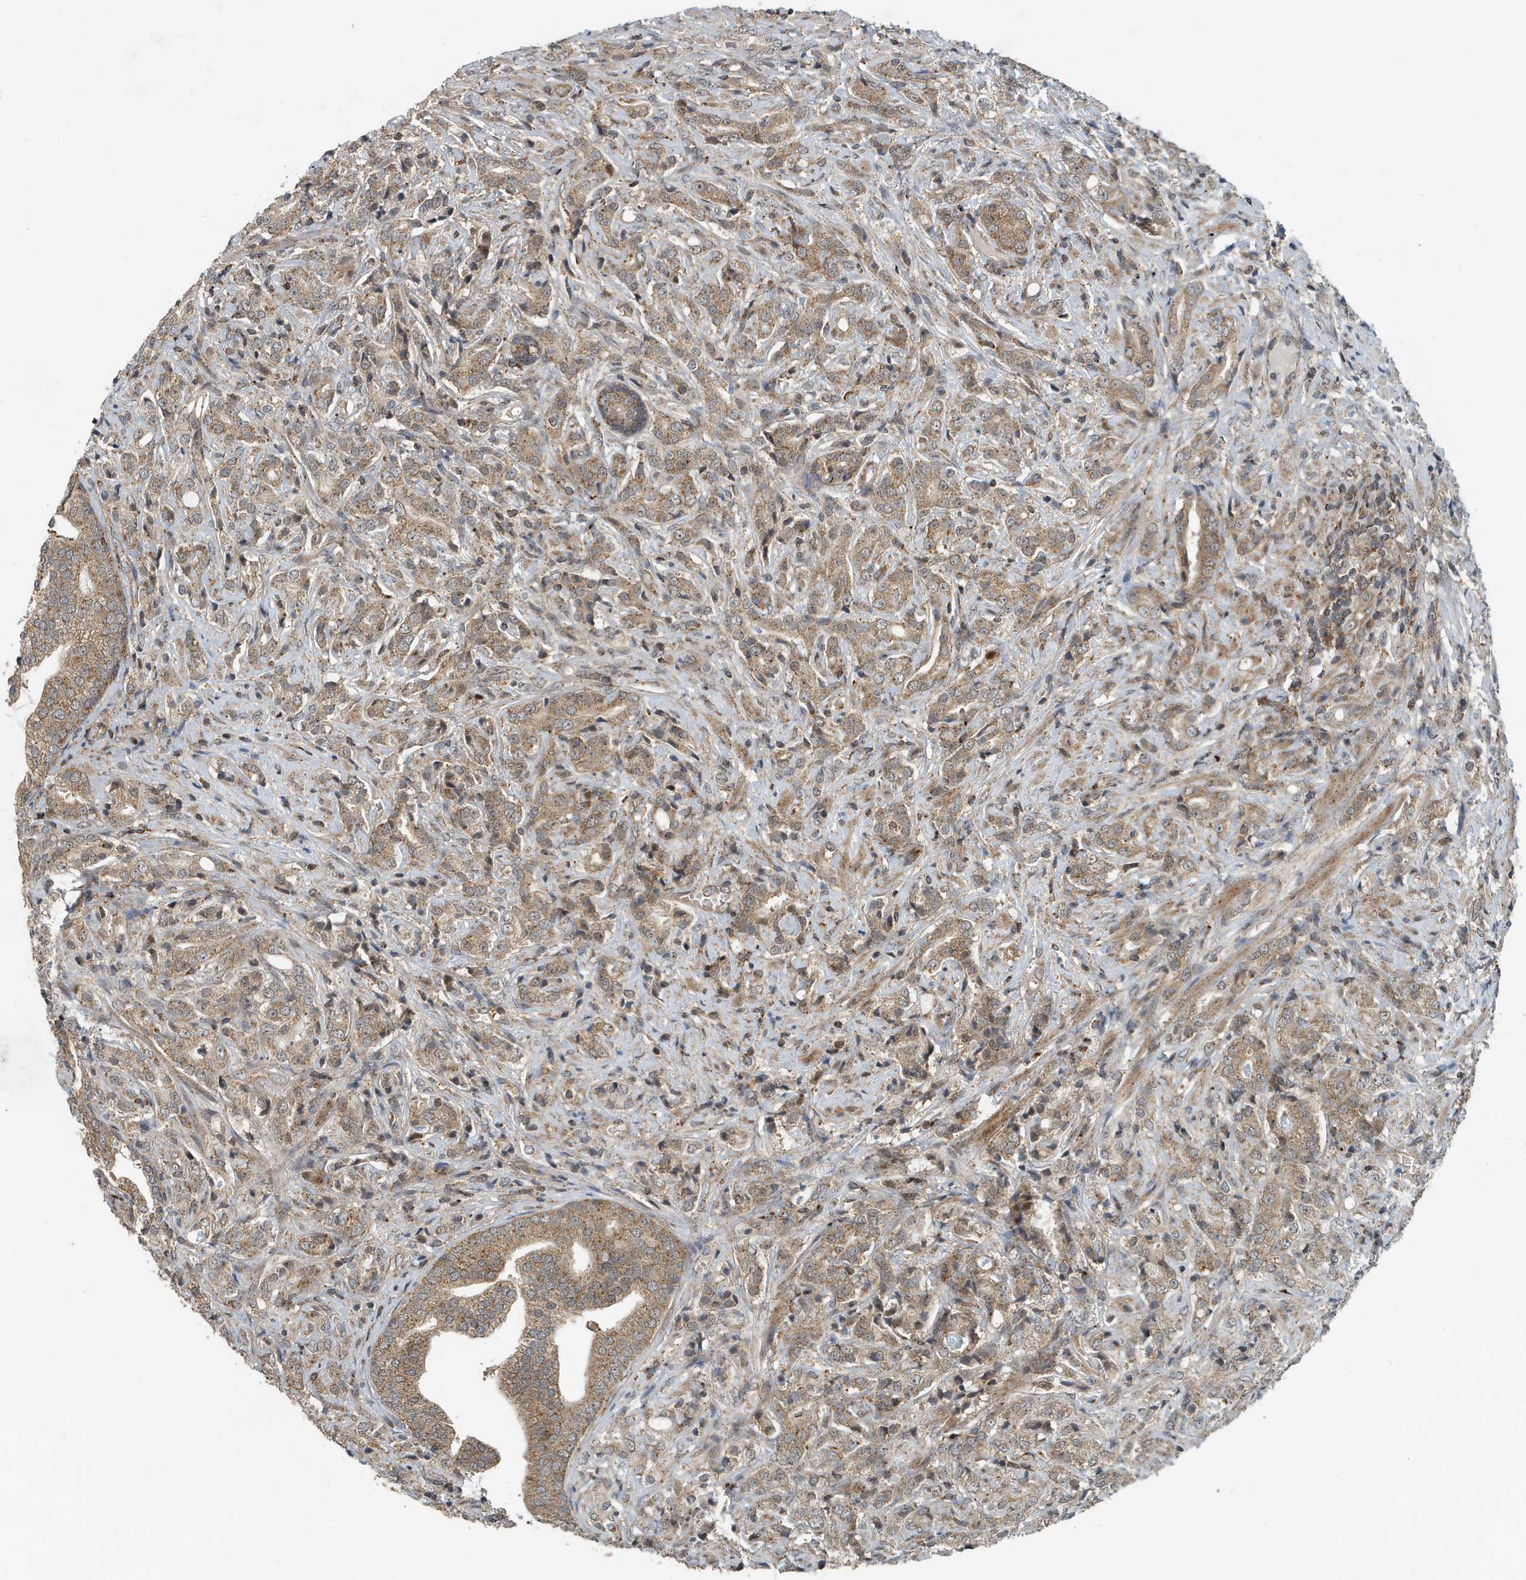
{"staining": {"intensity": "moderate", "quantity": ">75%", "location": "cytoplasmic/membranous"}, "tissue": "prostate cancer", "cell_type": "Tumor cells", "image_type": "cancer", "snomed": [{"axis": "morphology", "description": "Adenocarcinoma, High grade"}, {"axis": "topography", "description": "Prostate"}], "caption": "This micrograph shows IHC staining of adenocarcinoma (high-grade) (prostate), with medium moderate cytoplasmic/membranous staining in approximately >75% of tumor cells.", "gene": "KIF15", "patient": {"sex": "male", "age": 57}}